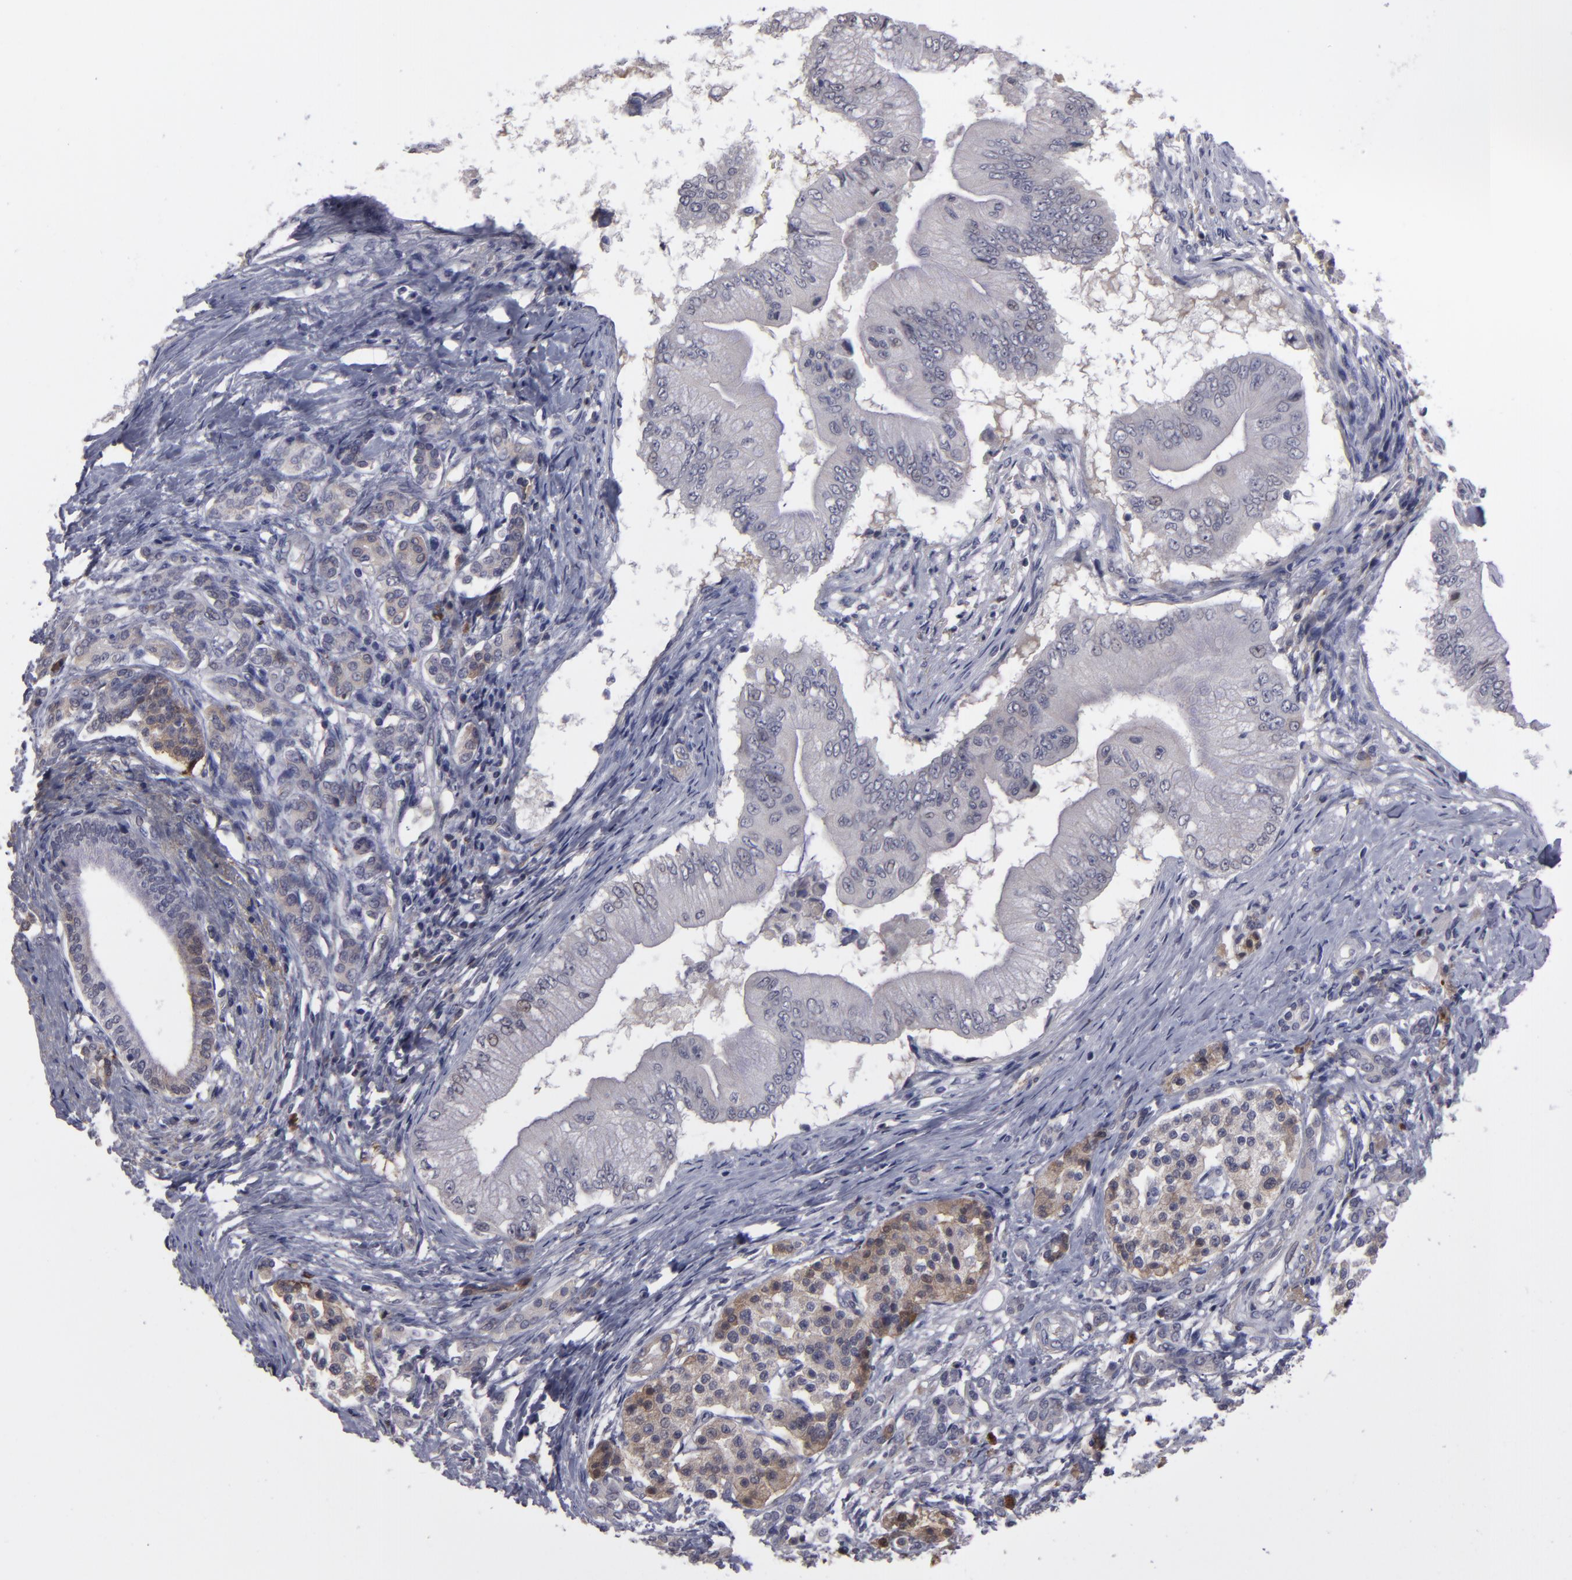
{"staining": {"intensity": "negative", "quantity": "none", "location": "none"}, "tissue": "pancreatic cancer", "cell_type": "Tumor cells", "image_type": "cancer", "snomed": [{"axis": "morphology", "description": "Adenocarcinoma, NOS"}, {"axis": "topography", "description": "Pancreas"}], "caption": "Tumor cells are negative for protein expression in human adenocarcinoma (pancreatic).", "gene": "ITIH4", "patient": {"sex": "male", "age": 62}}